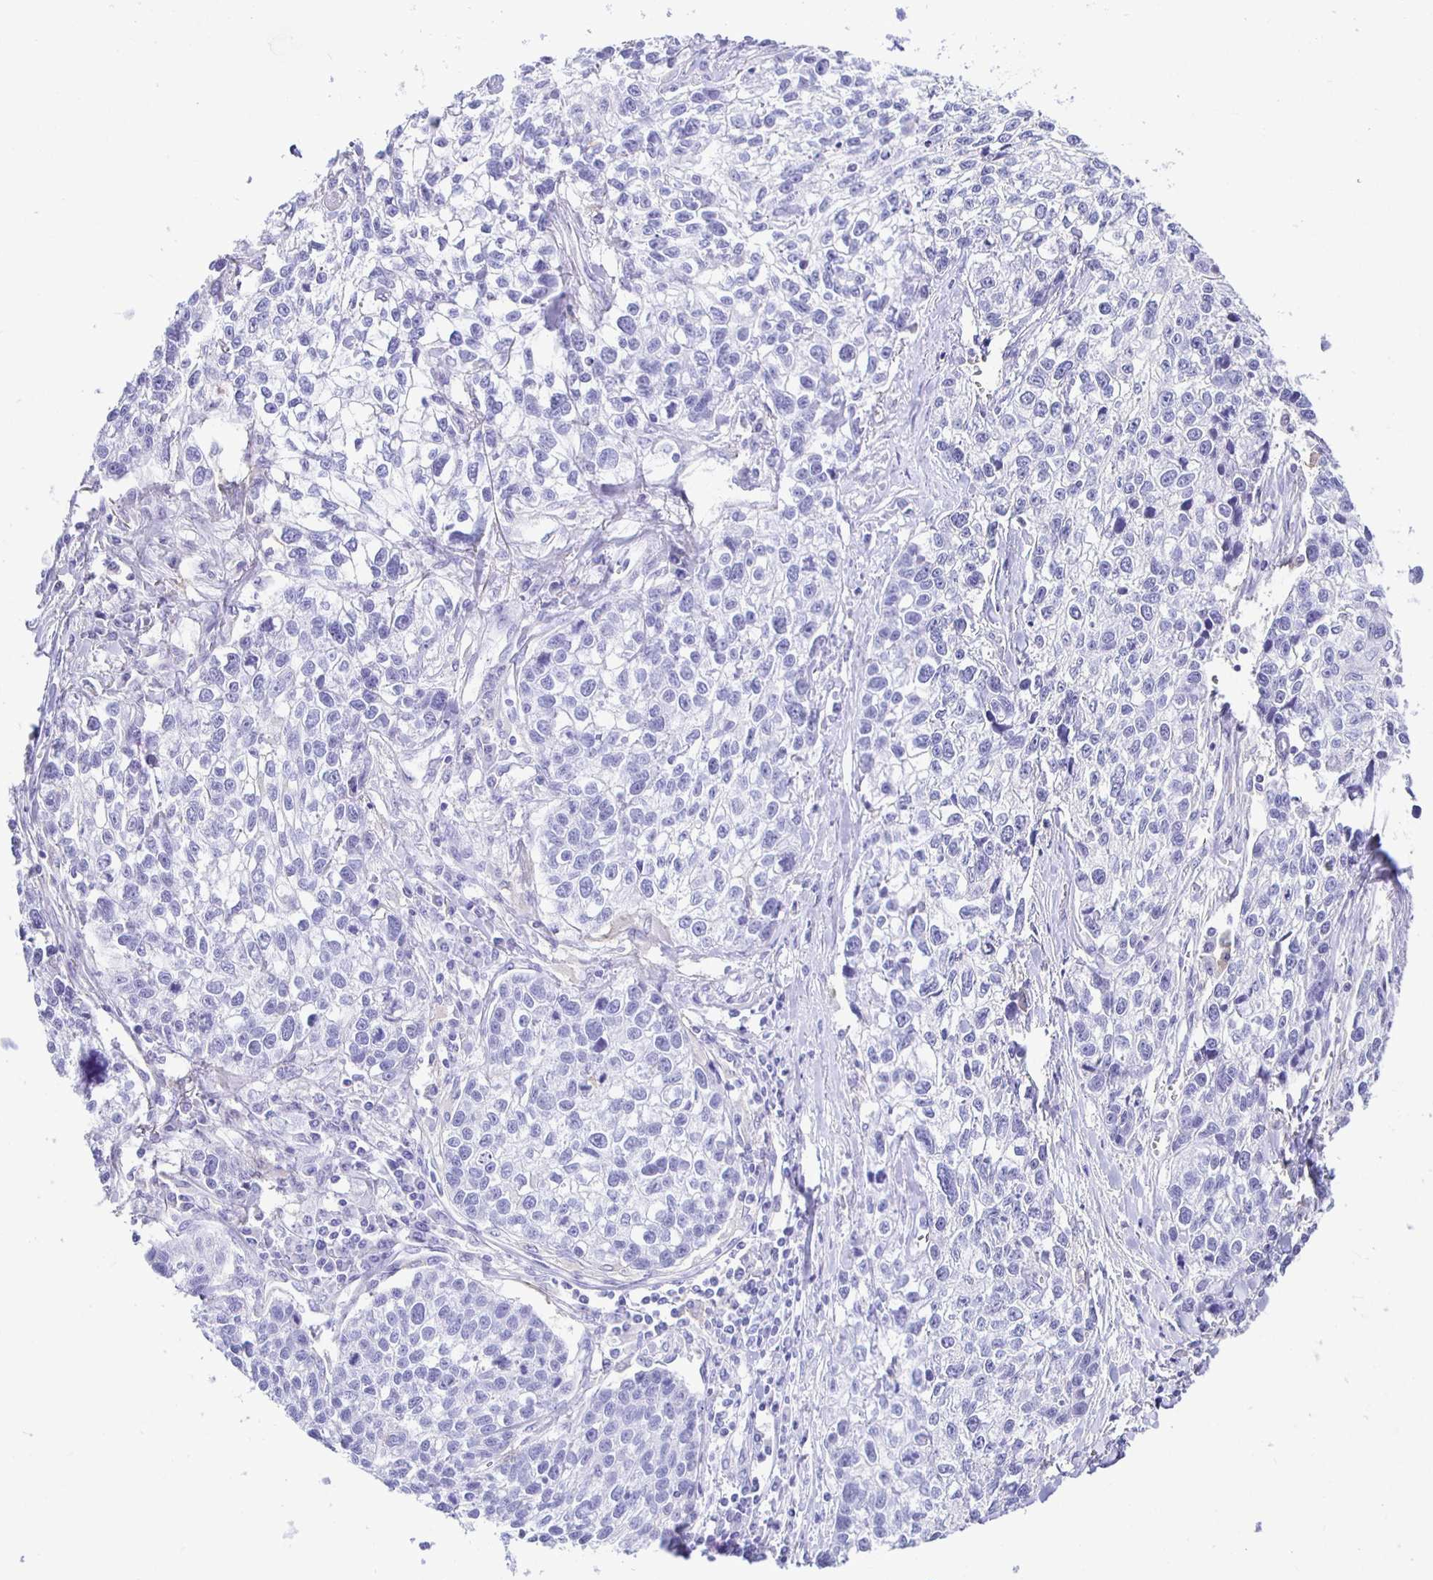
{"staining": {"intensity": "negative", "quantity": "none", "location": "none"}, "tissue": "lung cancer", "cell_type": "Tumor cells", "image_type": "cancer", "snomed": [{"axis": "morphology", "description": "Squamous cell carcinoma, NOS"}, {"axis": "topography", "description": "Lung"}], "caption": "A high-resolution photomicrograph shows immunohistochemistry (IHC) staining of lung cancer (squamous cell carcinoma), which reveals no significant positivity in tumor cells.", "gene": "UMOD", "patient": {"sex": "male", "age": 74}}